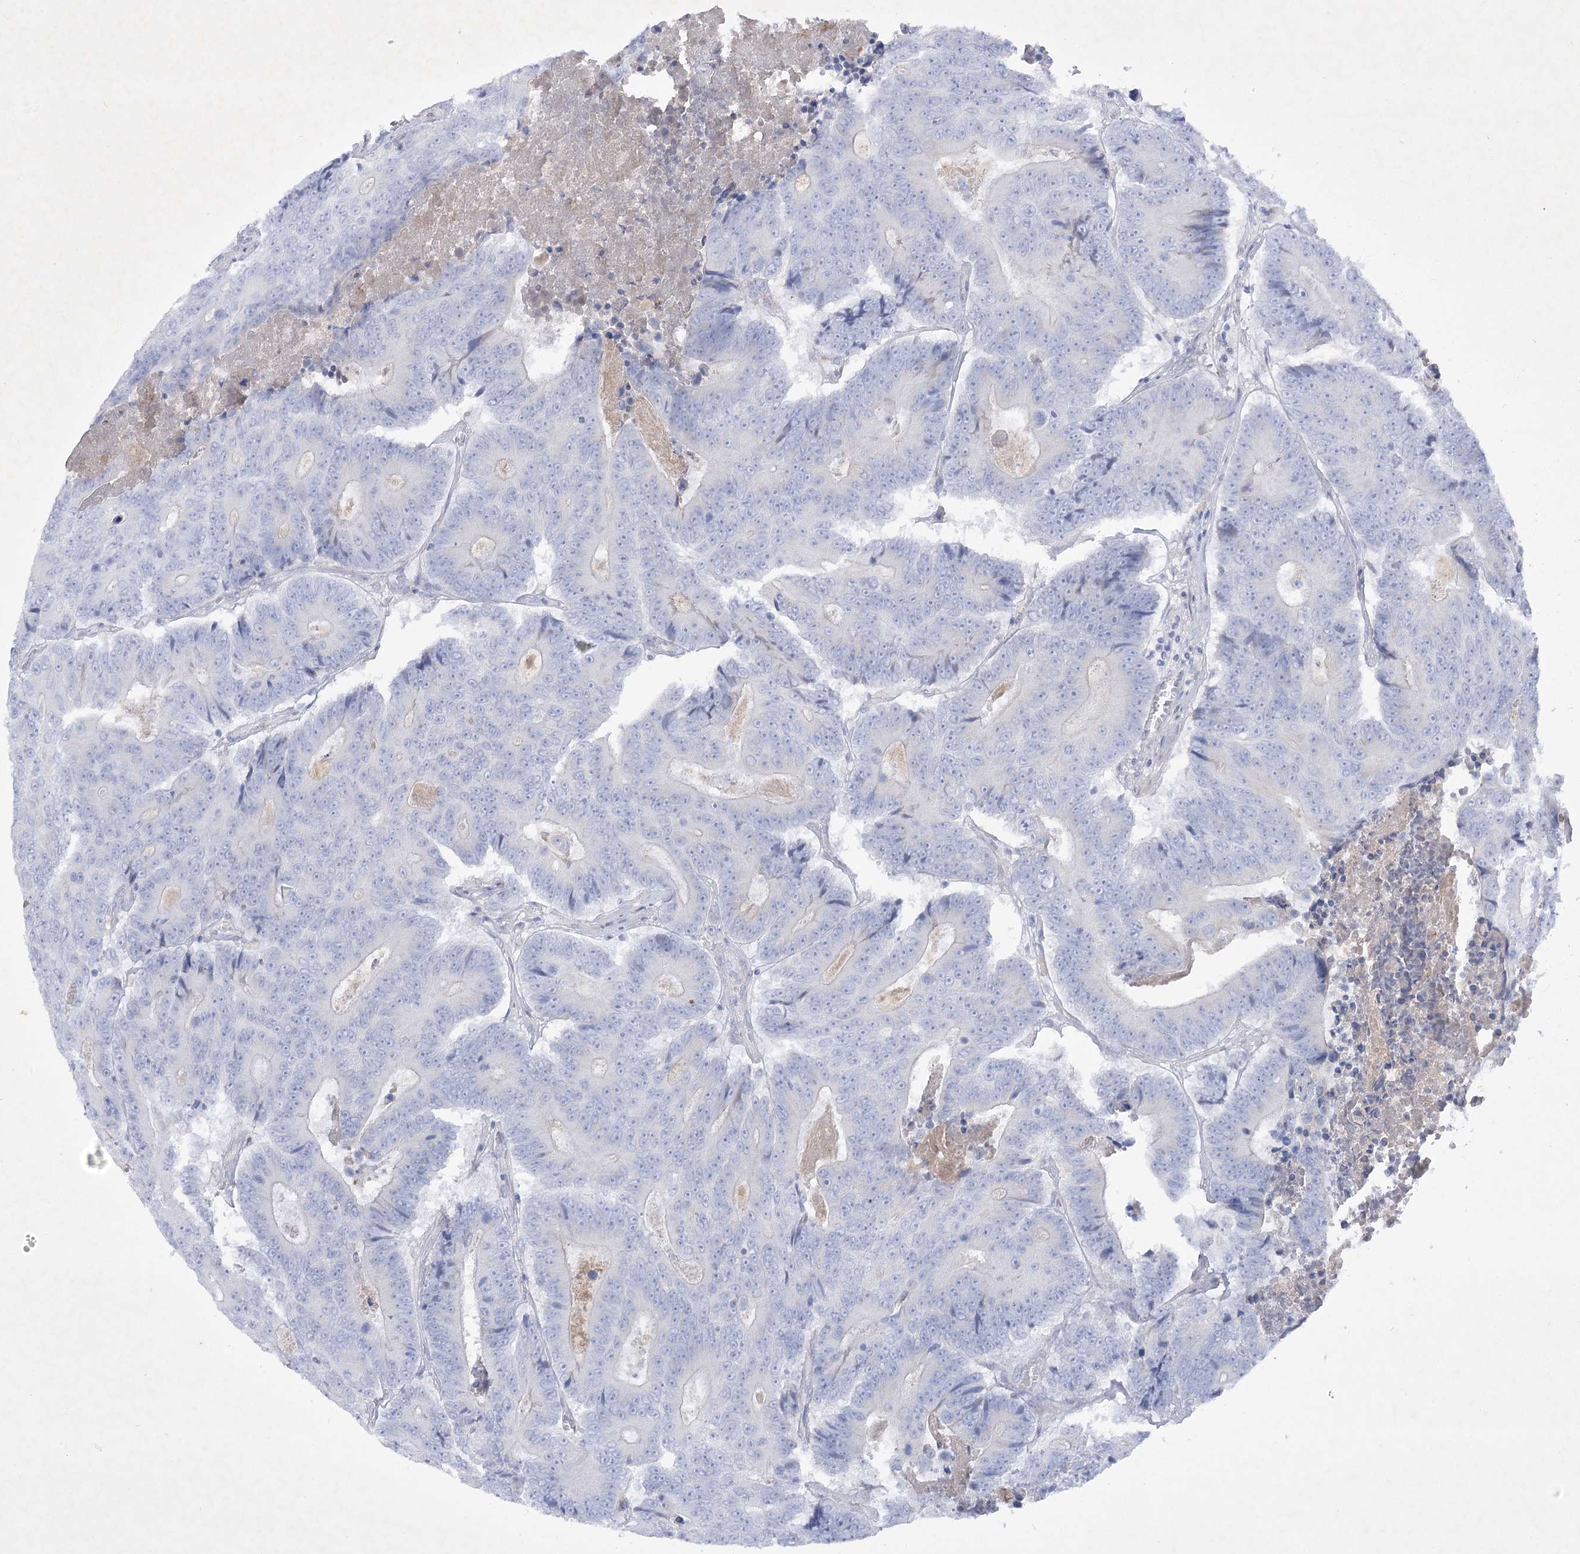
{"staining": {"intensity": "negative", "quantity": "none", "location": "none"}, "tissue": "colorectal cancer", "cell_type": "Tumor cells", "image_type": "cancer", "snomed": [{"axis": "morphology", "description": "Adenocarcinoma, NOS"}, {"axis": "topography", "description": "Colon"}], "caption": "A micrograph of colorectal adenocarcinoma stained for a protein displays no brown staining in tumor cells.", "gene": "GBF1", "patient": {"sex": "male", "age": 83}}